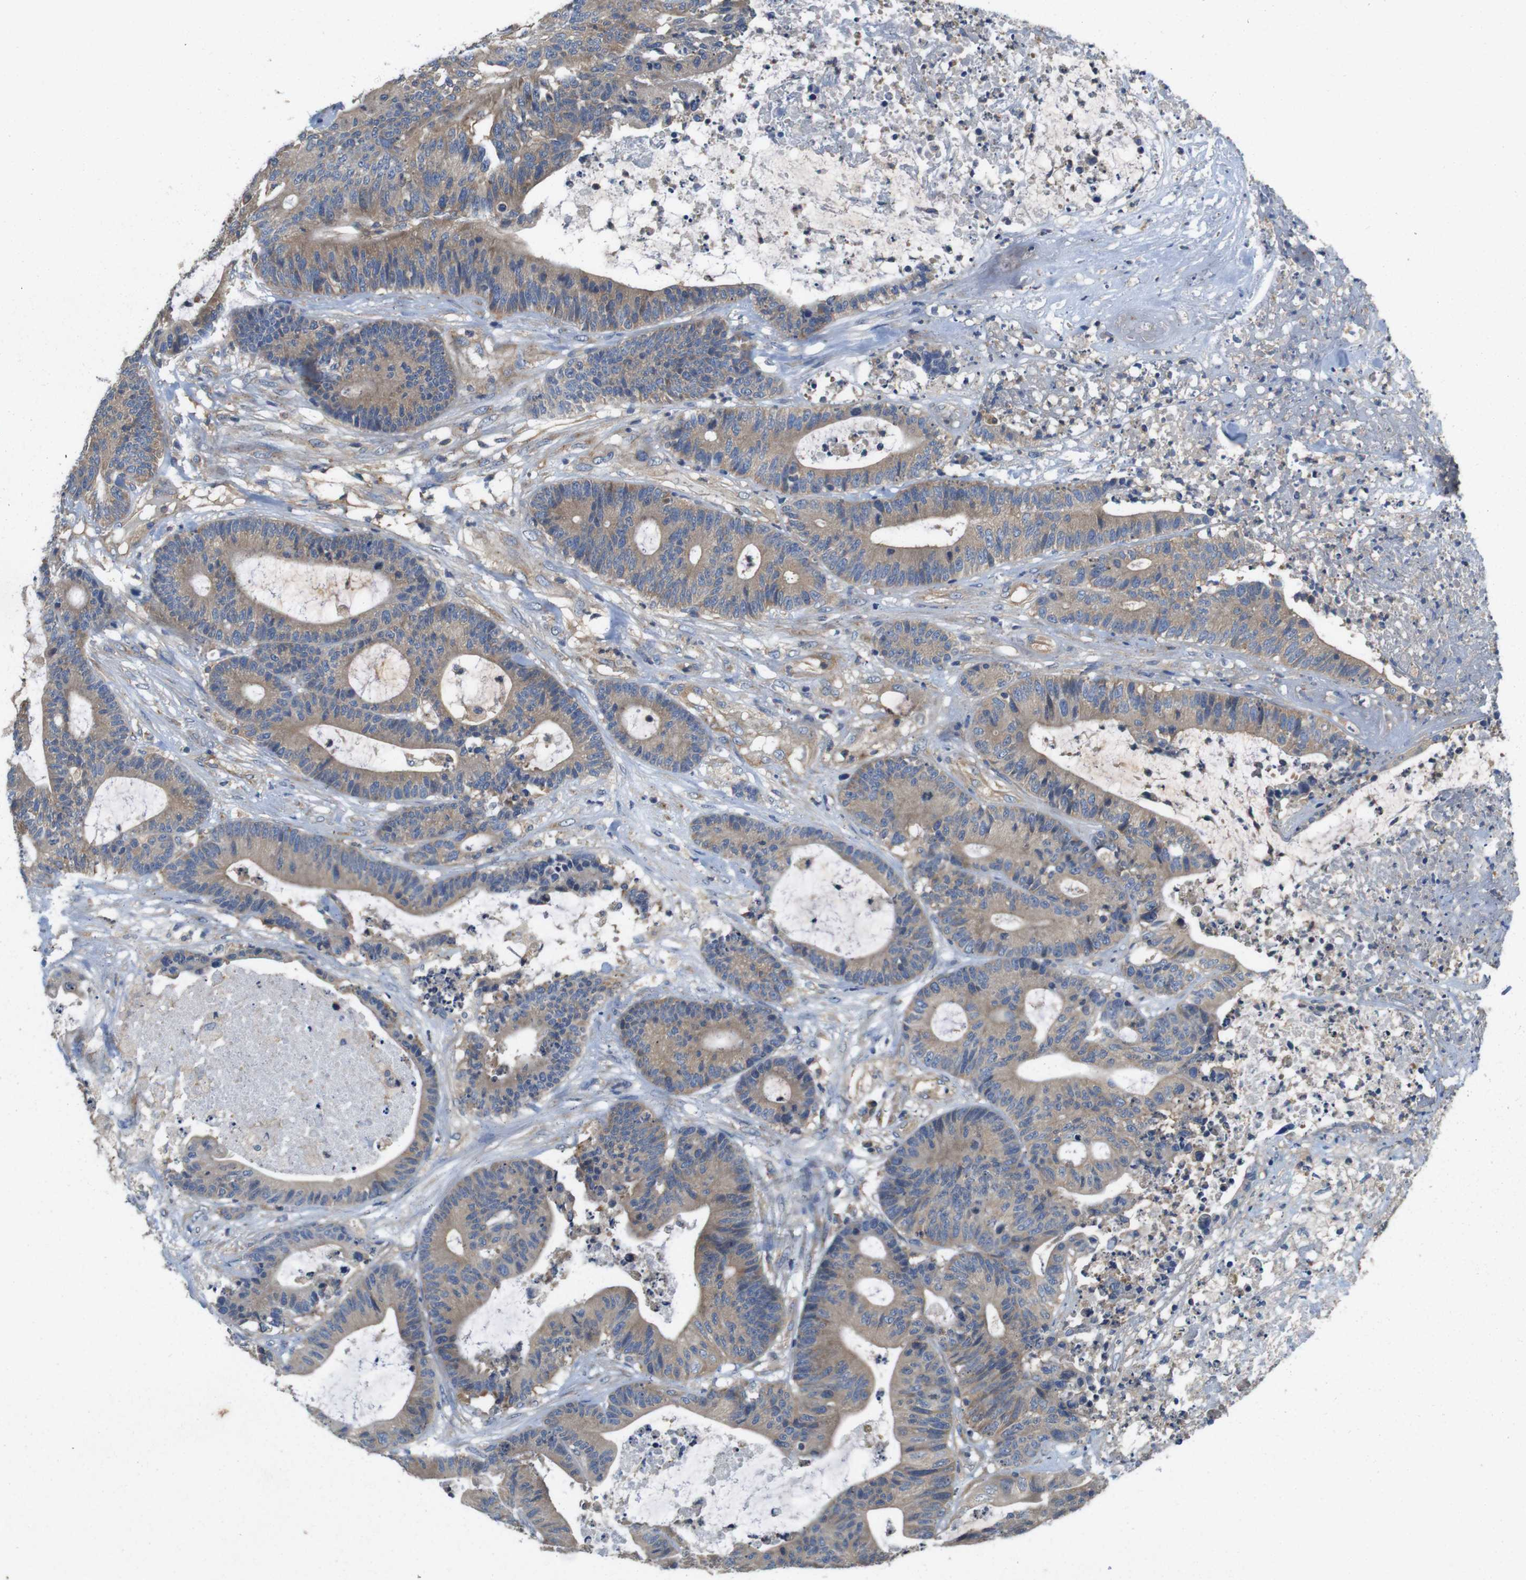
{"staining": {"intensity": "moderate", "quantity": ">75%", "location": "cytoplasmic/membranous"}, "tissue": "colorectal cancer", "cell_type": "Tumor cells", "image_type": "cancer", "snomed": [{"axis": "morphology", "description": "Adenocarcinoma, NOS"}, {"axis": "topography", "description": "Colon"}], "caption": "A brown stain shows moderate cytoplasmic/membranous positivity of a protein in colorectal cancer tumor cells.", "gene": "DCTN1", "patient": {"sex": "female", "age": 84}}